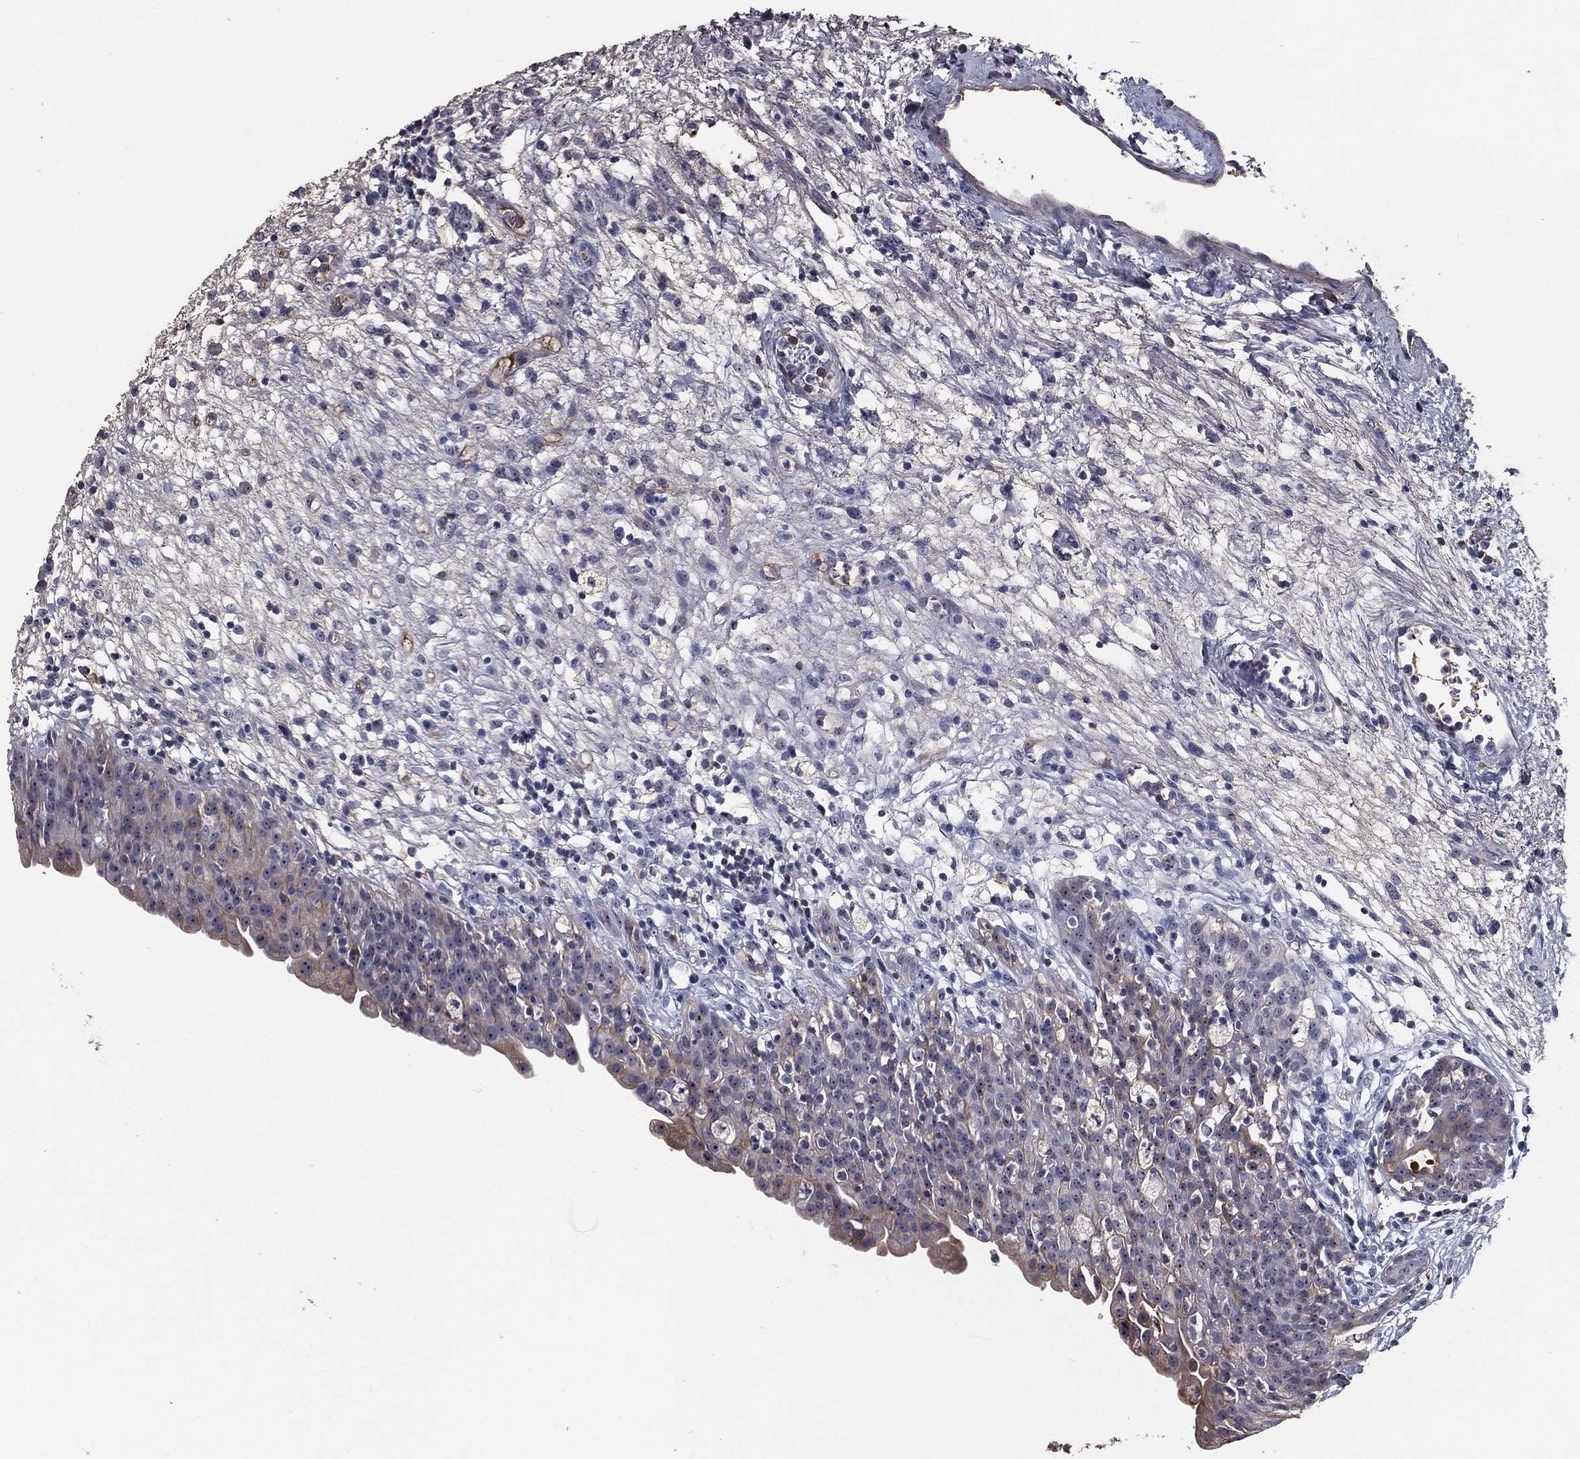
{"staining": {"intensity": "negative", "quantity": "none", "location": "none"}, "tissue": "urinary bladder", "cell_type": "Urothelial cells", "image_type": "normal", "snomed": [{"axis": "morphology", "description": "Normal tissue, NOS"}, {"axis": "topography", "description": "Urinary bladder"}], "caption": "Immunohistochemistry image of normal urinary bladder stained for a protein (brown), which reveals no staining in urothelial cells.", "gene": "EFNA1", "patient": {"sex": "male", "age": 76}}